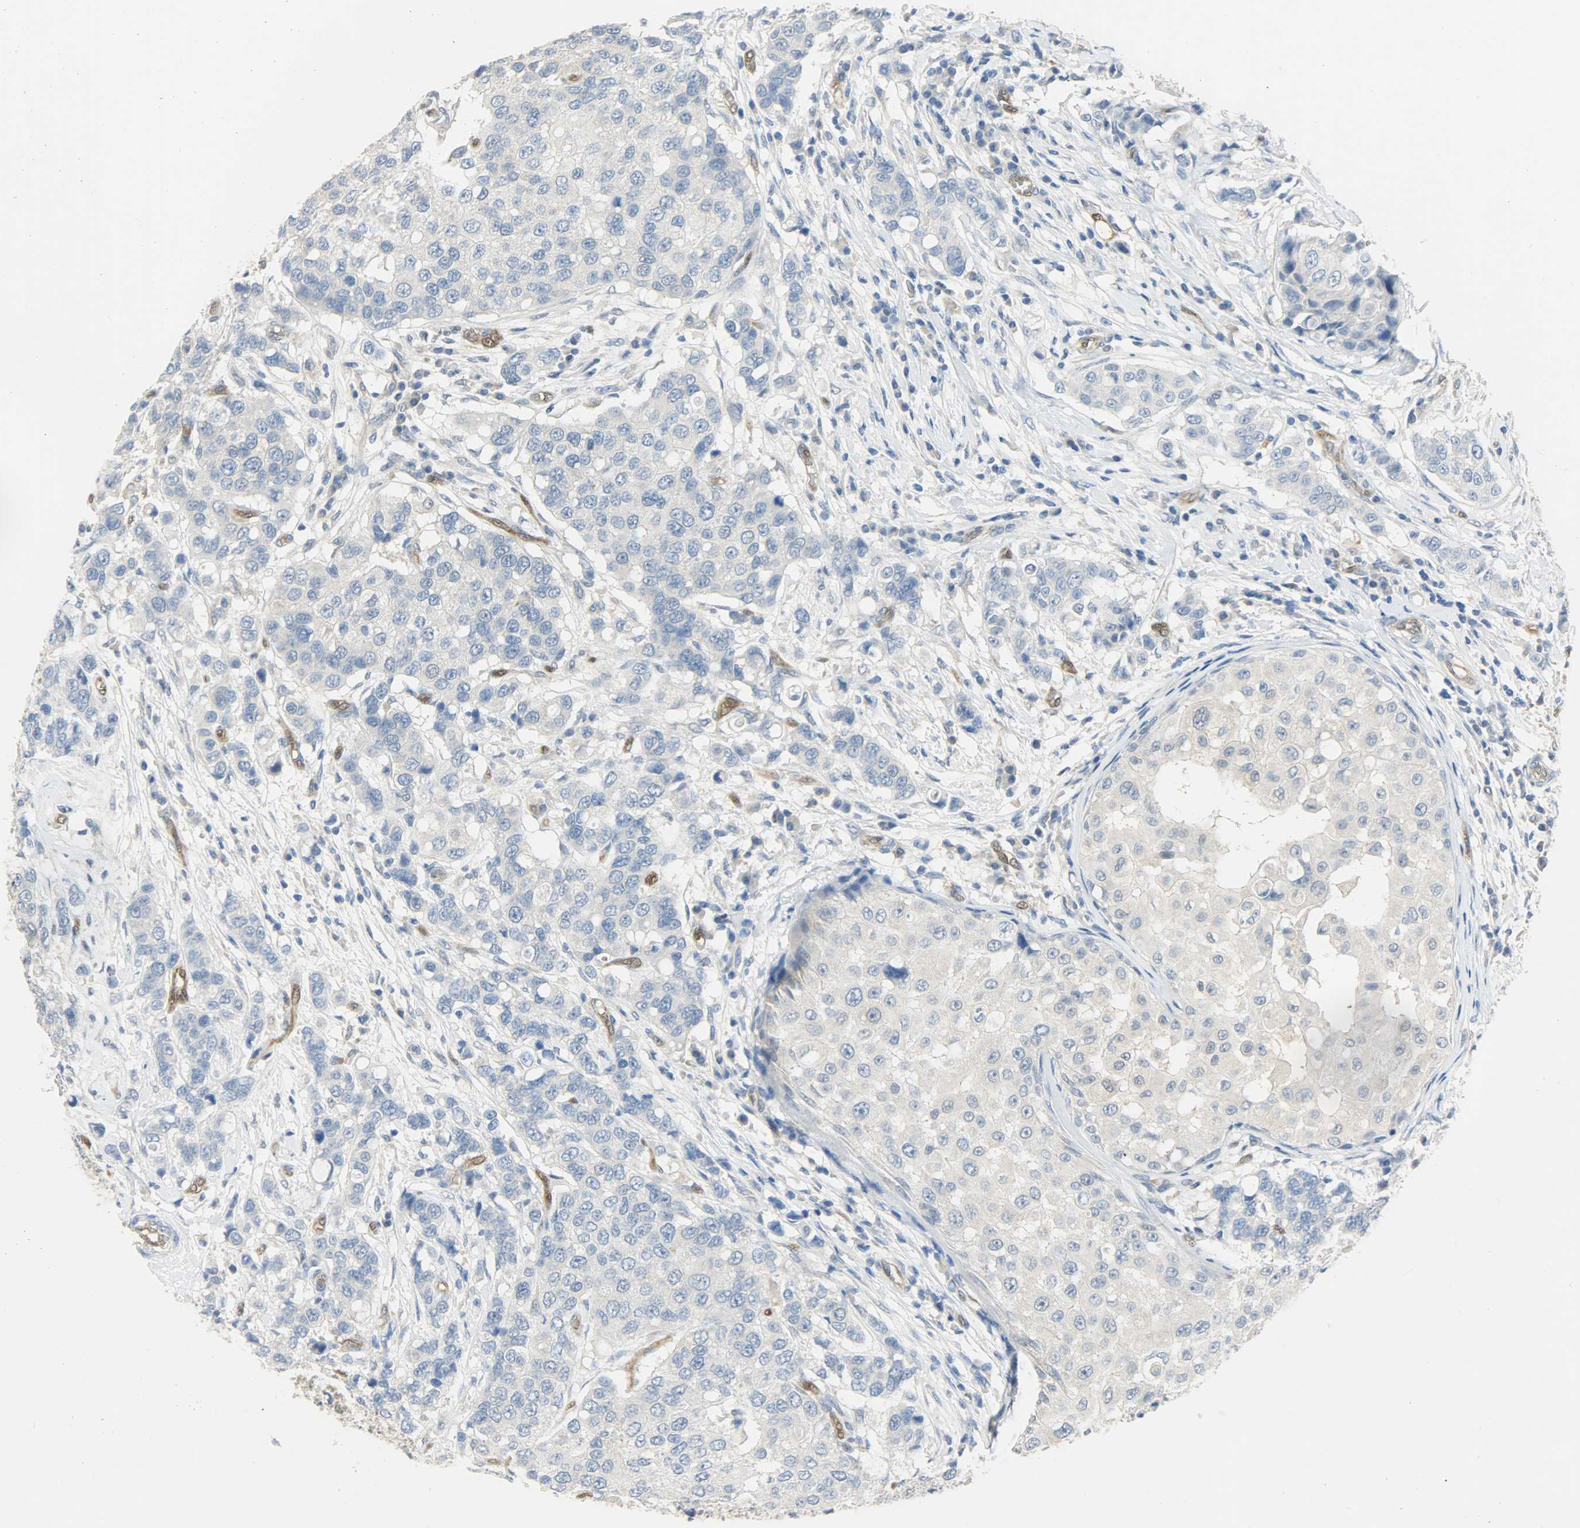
{"staining": {"intensity": "negative", "quantity": "none", "location": "none"}, "tissue": "breast cancer", "cell_type": "Tumor cells", "image_type": "cancer", "snomed": [{"axis": "morphology", "description": "Duct carcinoma"}, {"axis": "topography", "description": "Breast"}], "caption": "This is an immunohistochemistry (IHC) histopathology image of human intraductal carcinoma (breast). There is no positivity in tumor cells.", "gene": "FKBP1A", "patient": {"sex": "female", "age": 27}}